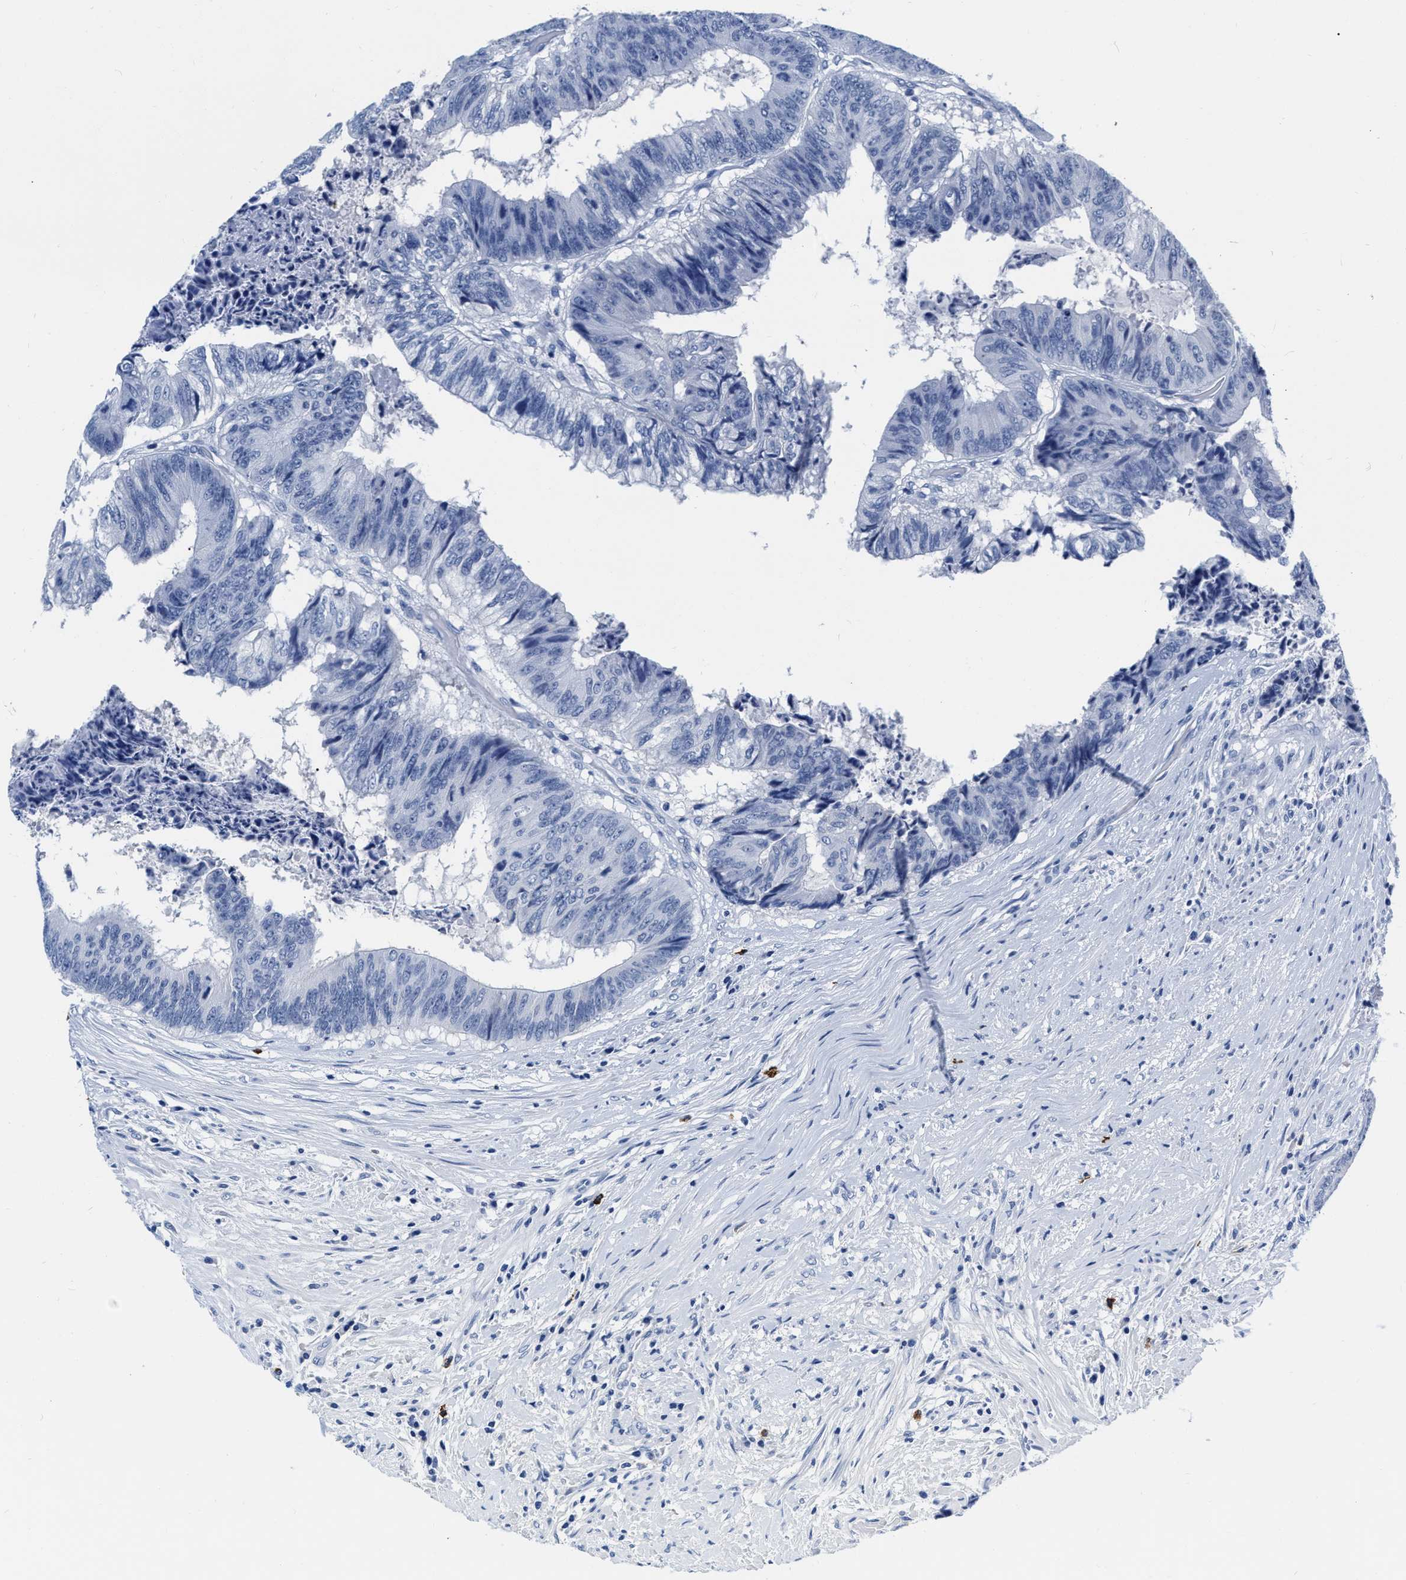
{"staining": {"intensity": "negative", "quantity": "none", "location": "none"}, "tissue": "colorectal cancer", "cell_type": "Tumor cells", "image_type": "cancer", "snomed": [{"axis": "morphology", "description": "Adenocarcinoma, NOS"}, {"axis": "topography", "description": "Rectum"}], "caption": "Immunohistochemistry (IHC) of human adenocarcinoma (colorectal) exhibits no staining in tumor cells.", "gene": "CER1", "patient": {"sex": "male", "age": 72}}